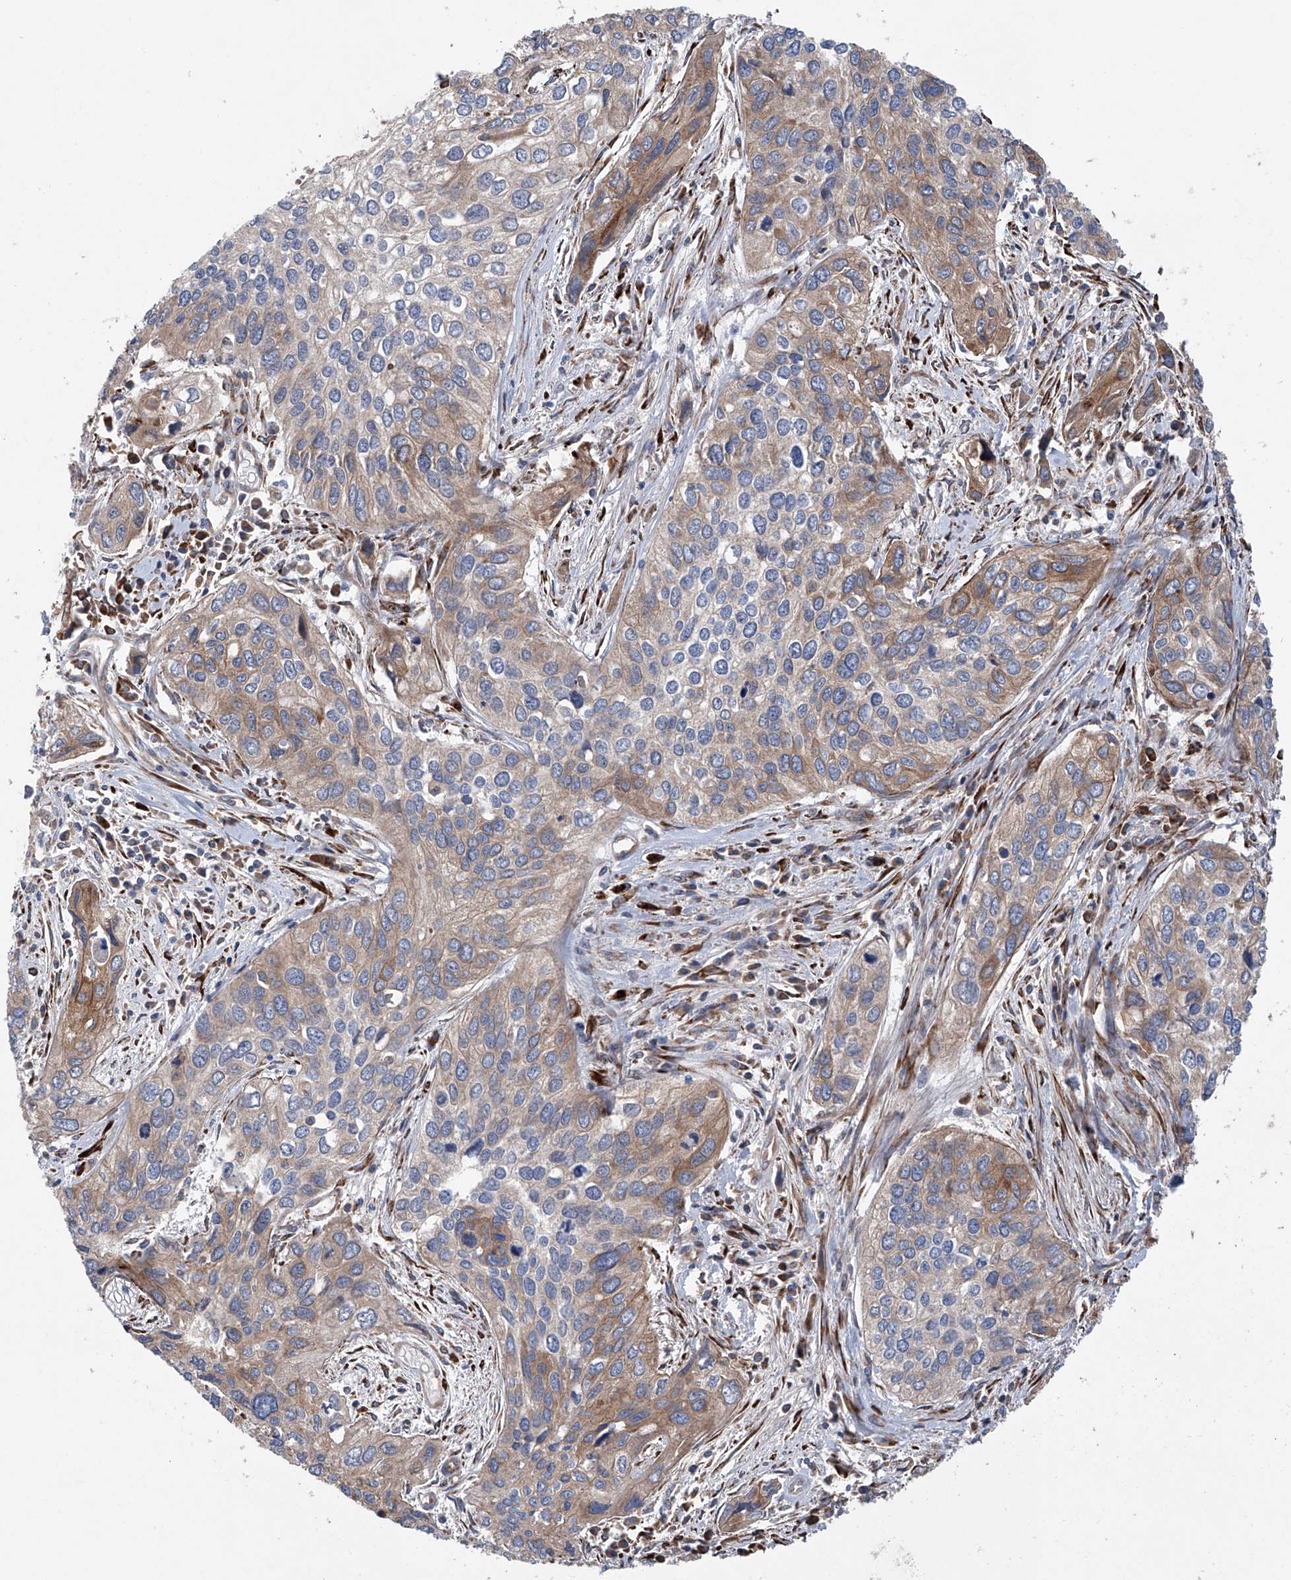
{"staining": {"intensity": "moderate", "quantity": "25%-75%", "location": "cytoplasmic/membranous"}, "tissue": "cervical cancer", "cell_type": "Tumor cells", "image_type": "cancer", "snomed": [{"axis": "morphology", "description": "Squamous cell carcinoma, NOS"}, {"axis": "topography", "description": "Cervix"}], "caption": "High-power microscopy captured an IHC histopathology image of squamous cell carcinoma (cervical), revealing moderate cytoplasmic/membranous staining in approximately 25%-75% of tumor cells. (DAB (3,3'-diaminobenzidine) IHC with brightfield microscopy, high magnification).", "gene": "ASCC3", "patient": {"sex": "female", "age": 55}}